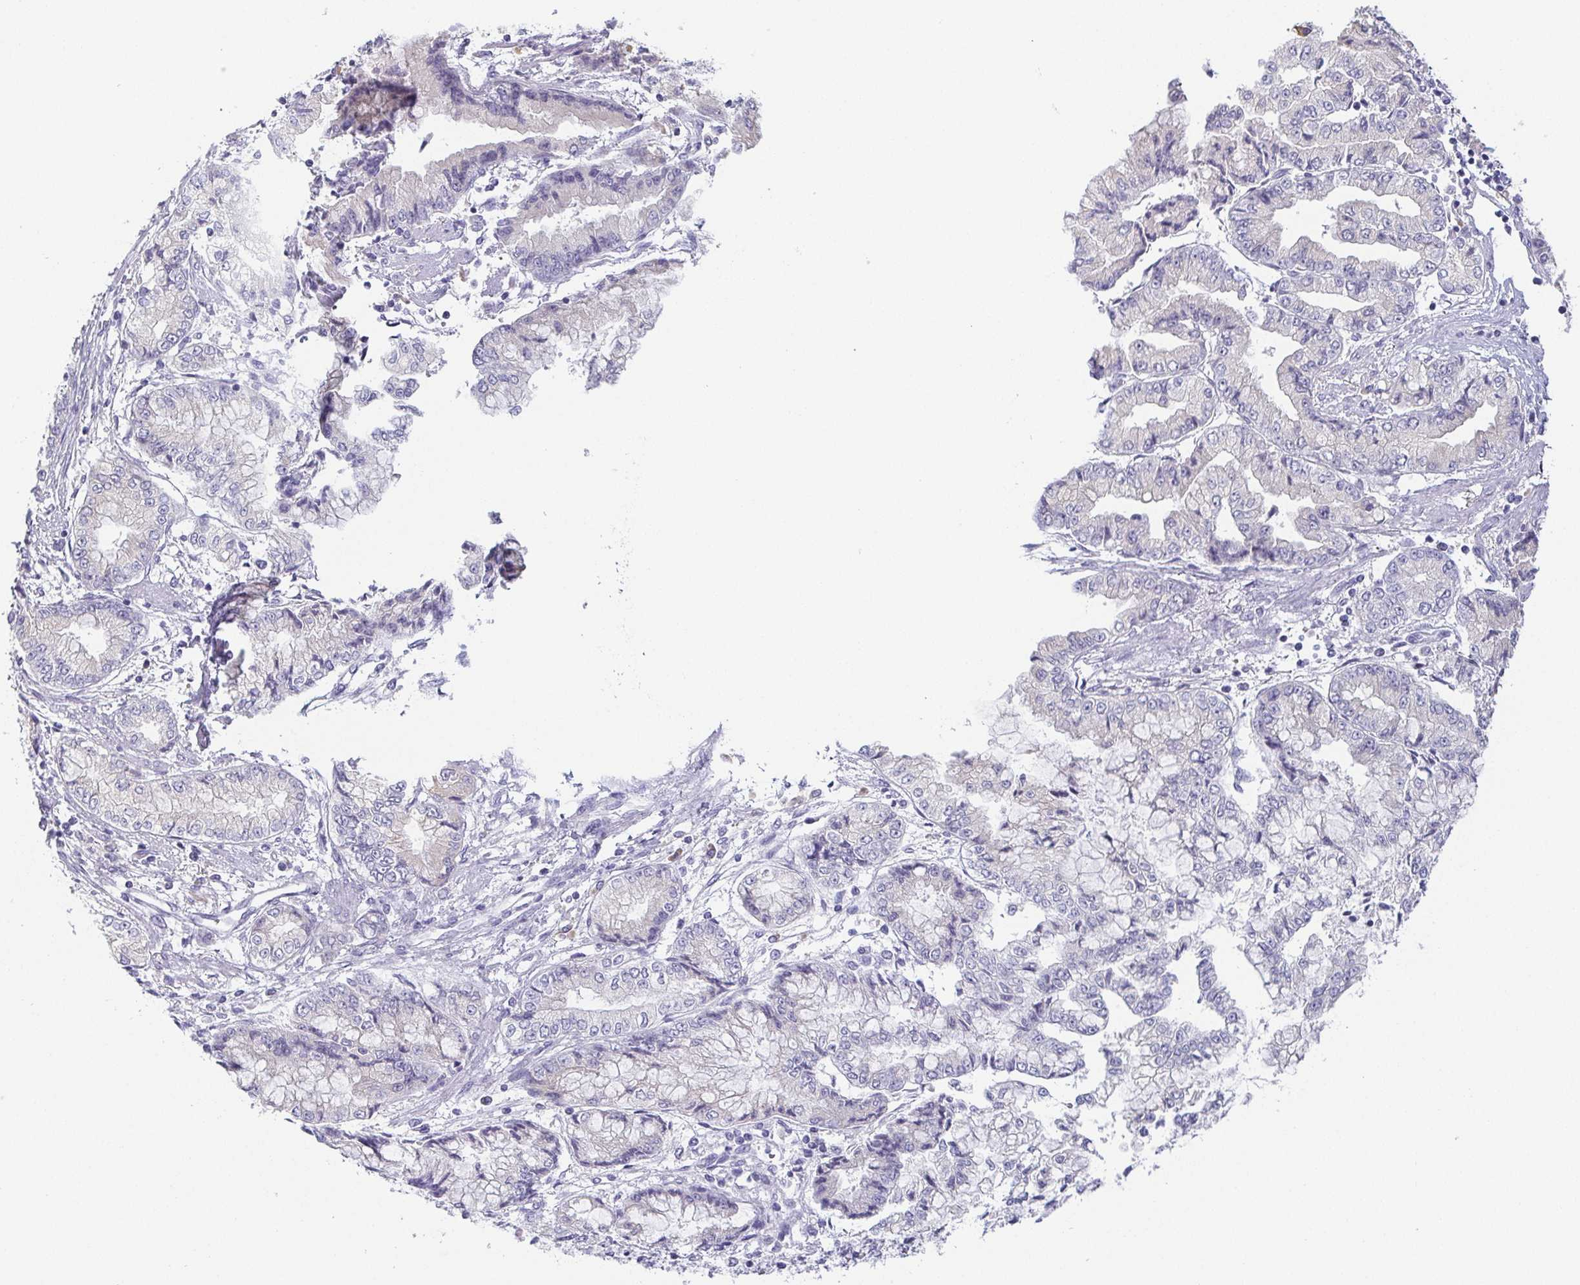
{"staining": {"intensity": "negative", "quantity": "none", "location": "none"}, "tissue": "stomach cancer", "cell_type": "Tumor cells", "image_type": "cancer", "snomed": [{"axis": "morphology", "description": "Adenocarcinoma, NOS"}, {"axis": "topography", "description": "Stomach, upper"}], "caption": "Micrograph shows no significant protein expression in tumor cells of stomach cancer (adenocarcinoma).", "gene": "PRR27", "patient": {"sex": "female", "age": 74}}